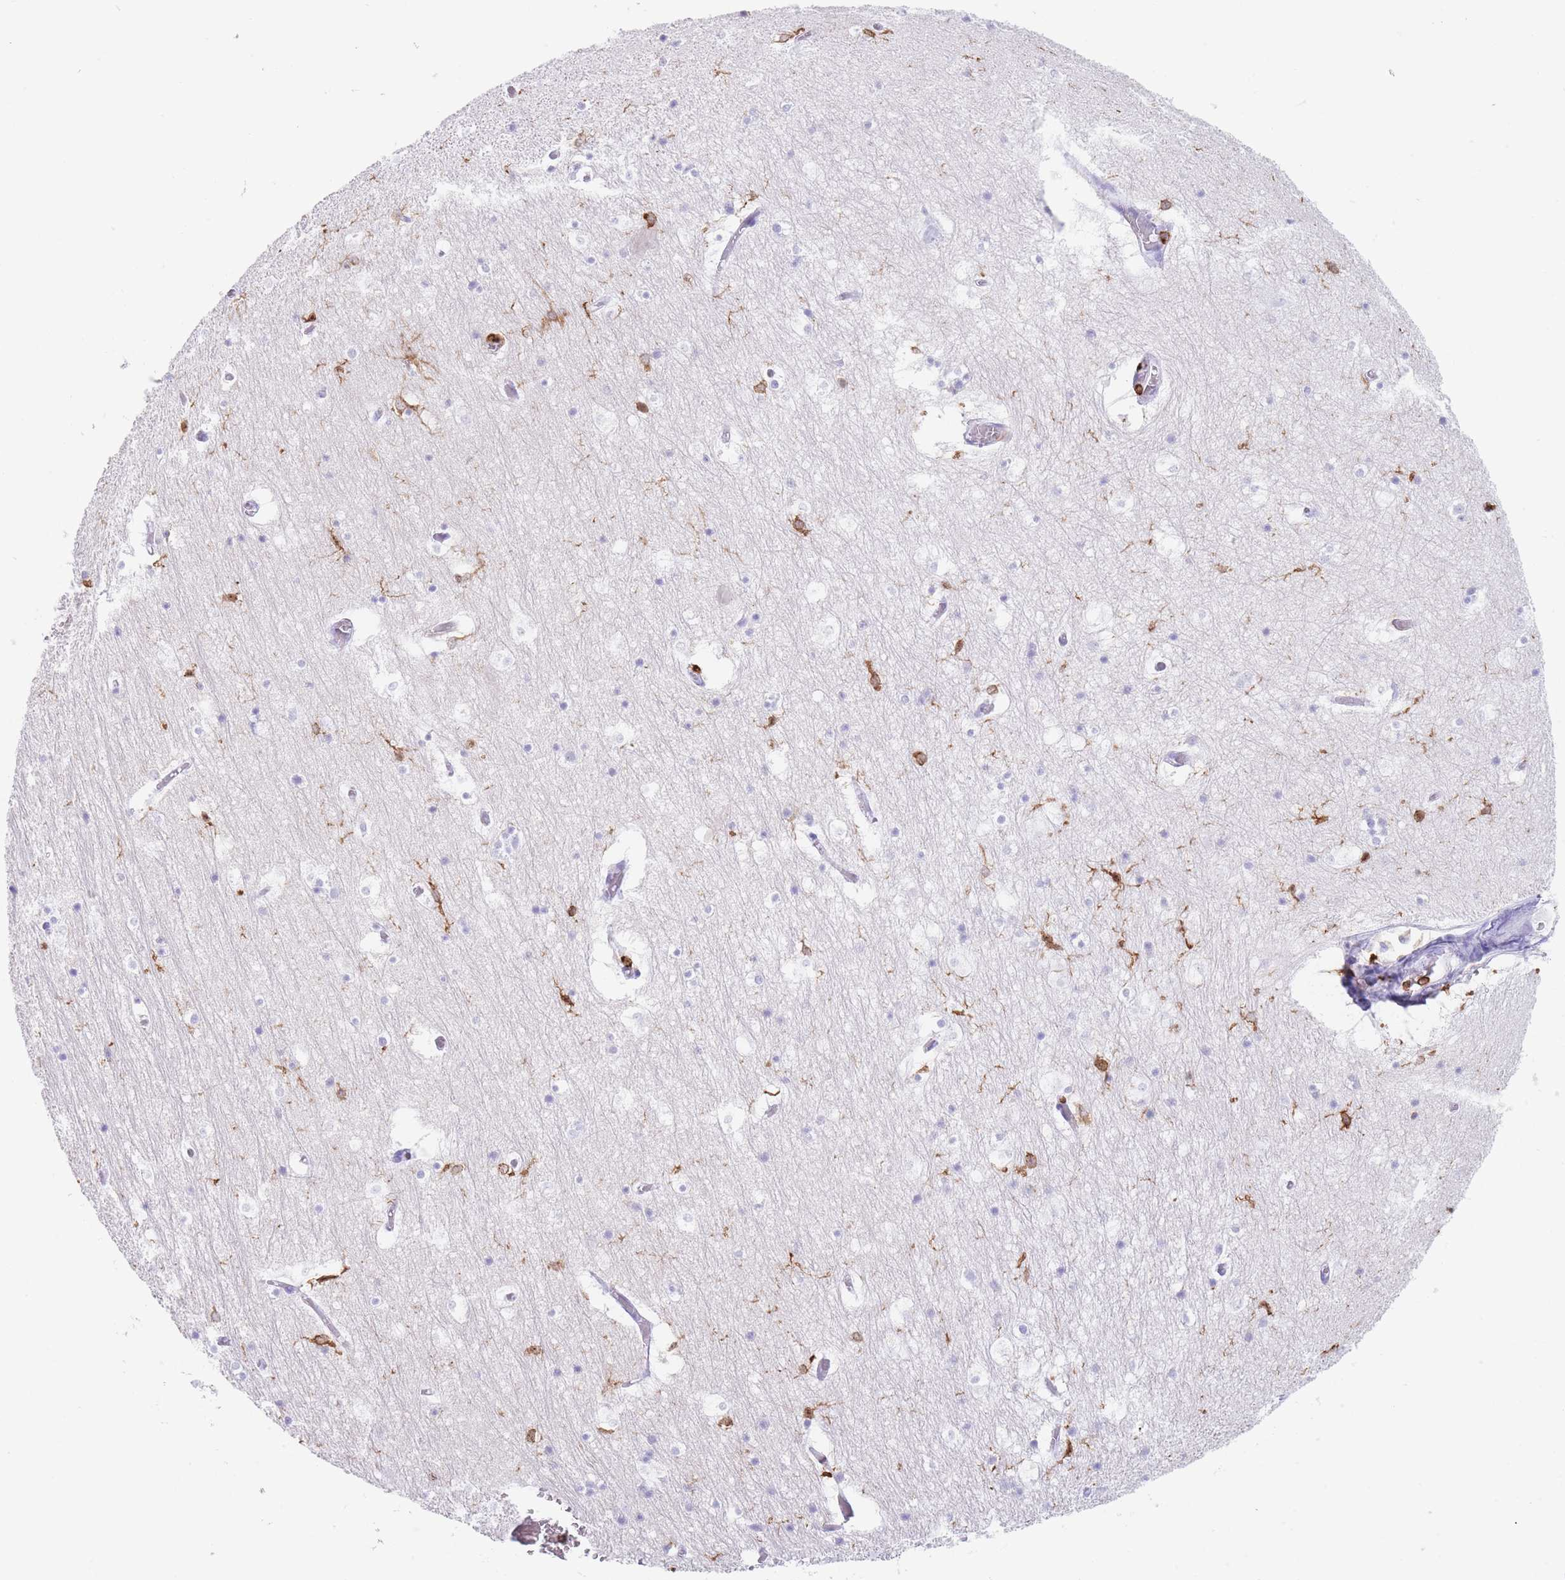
{"staining": {"intensity": "strong", "quantity": "<25%", "location": "cytoplasmic/membranous"}, "tissue": "hippocampus", "cell_type": "Glial cells", "image_type": "normal", "snomed": [{"axis": "morphology", "description": "Normal tissue, NOS"}, {"axis": "topography", "description": "Hippocampus"}], "caption": "Hippocampus stained with immunohistochemistry (IHC) demonstrates strong cytoplasmic/membranous positivity in about <25% of glial cells. Nuclei are stained in blue.", "gene": "CORO1A", "patient": {"sex": "female", "age": 52}}